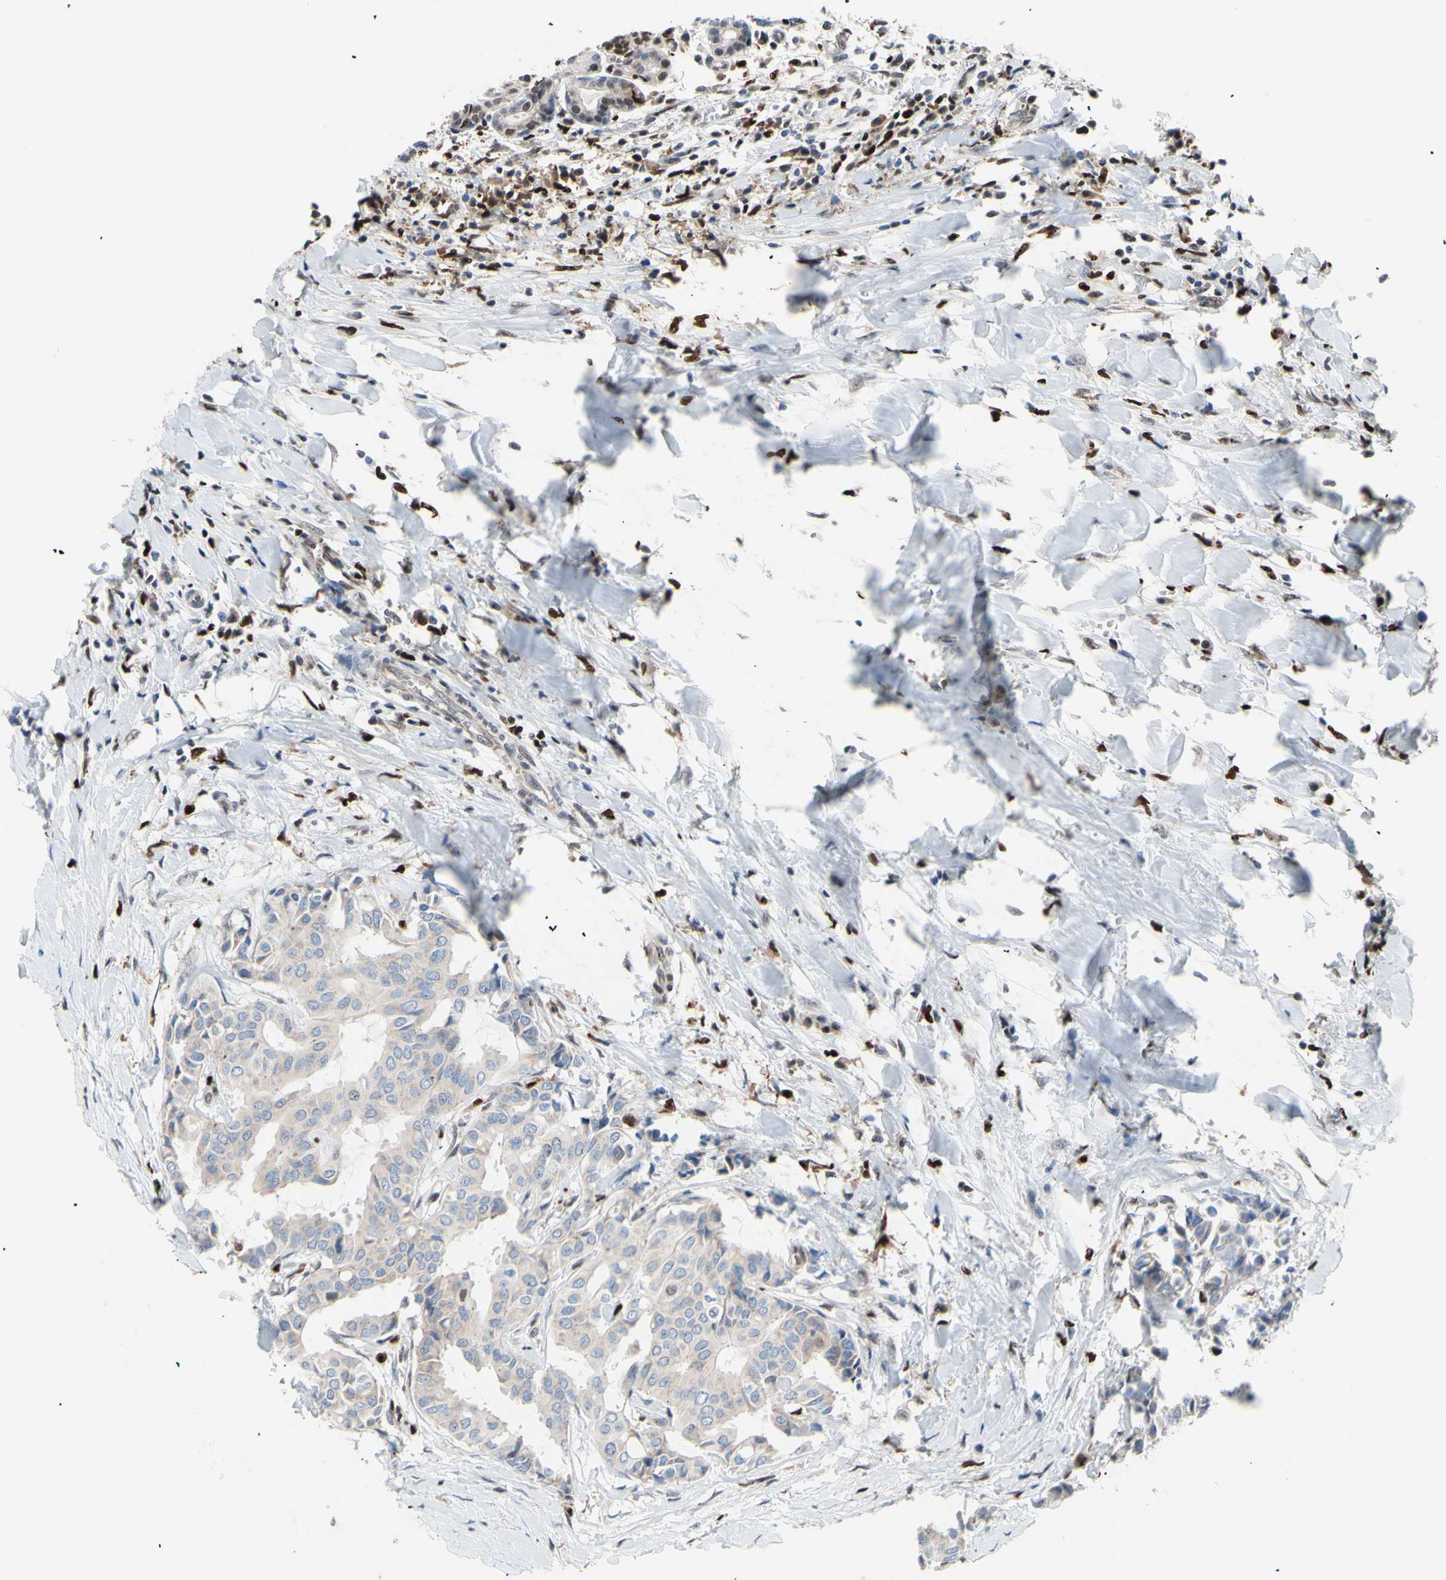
{"staining": {"intensity": "weak", "quantity": ">75%", "location": "cytoplasmic/membranous"}, "tissue": "head and neck cancer", "cell_type": "Tumor cells", "image_type": "cancer", "snomed": [{"axis": "morphology", "description": "Adenocarcinoma, NOS"}, {"axis": "topography", "description": "Salivary gland"}, {"axis": "topography", "description": "Head-Neck"}], "caption": "Immunohistochemical staining of adenocarcinoma (head and neck) reveals low levels of weak cytoplasmic/membranous staining in about >75% of tumor cells.", "gene": "EED", "patient": {"sex": "female", "age": 59}}